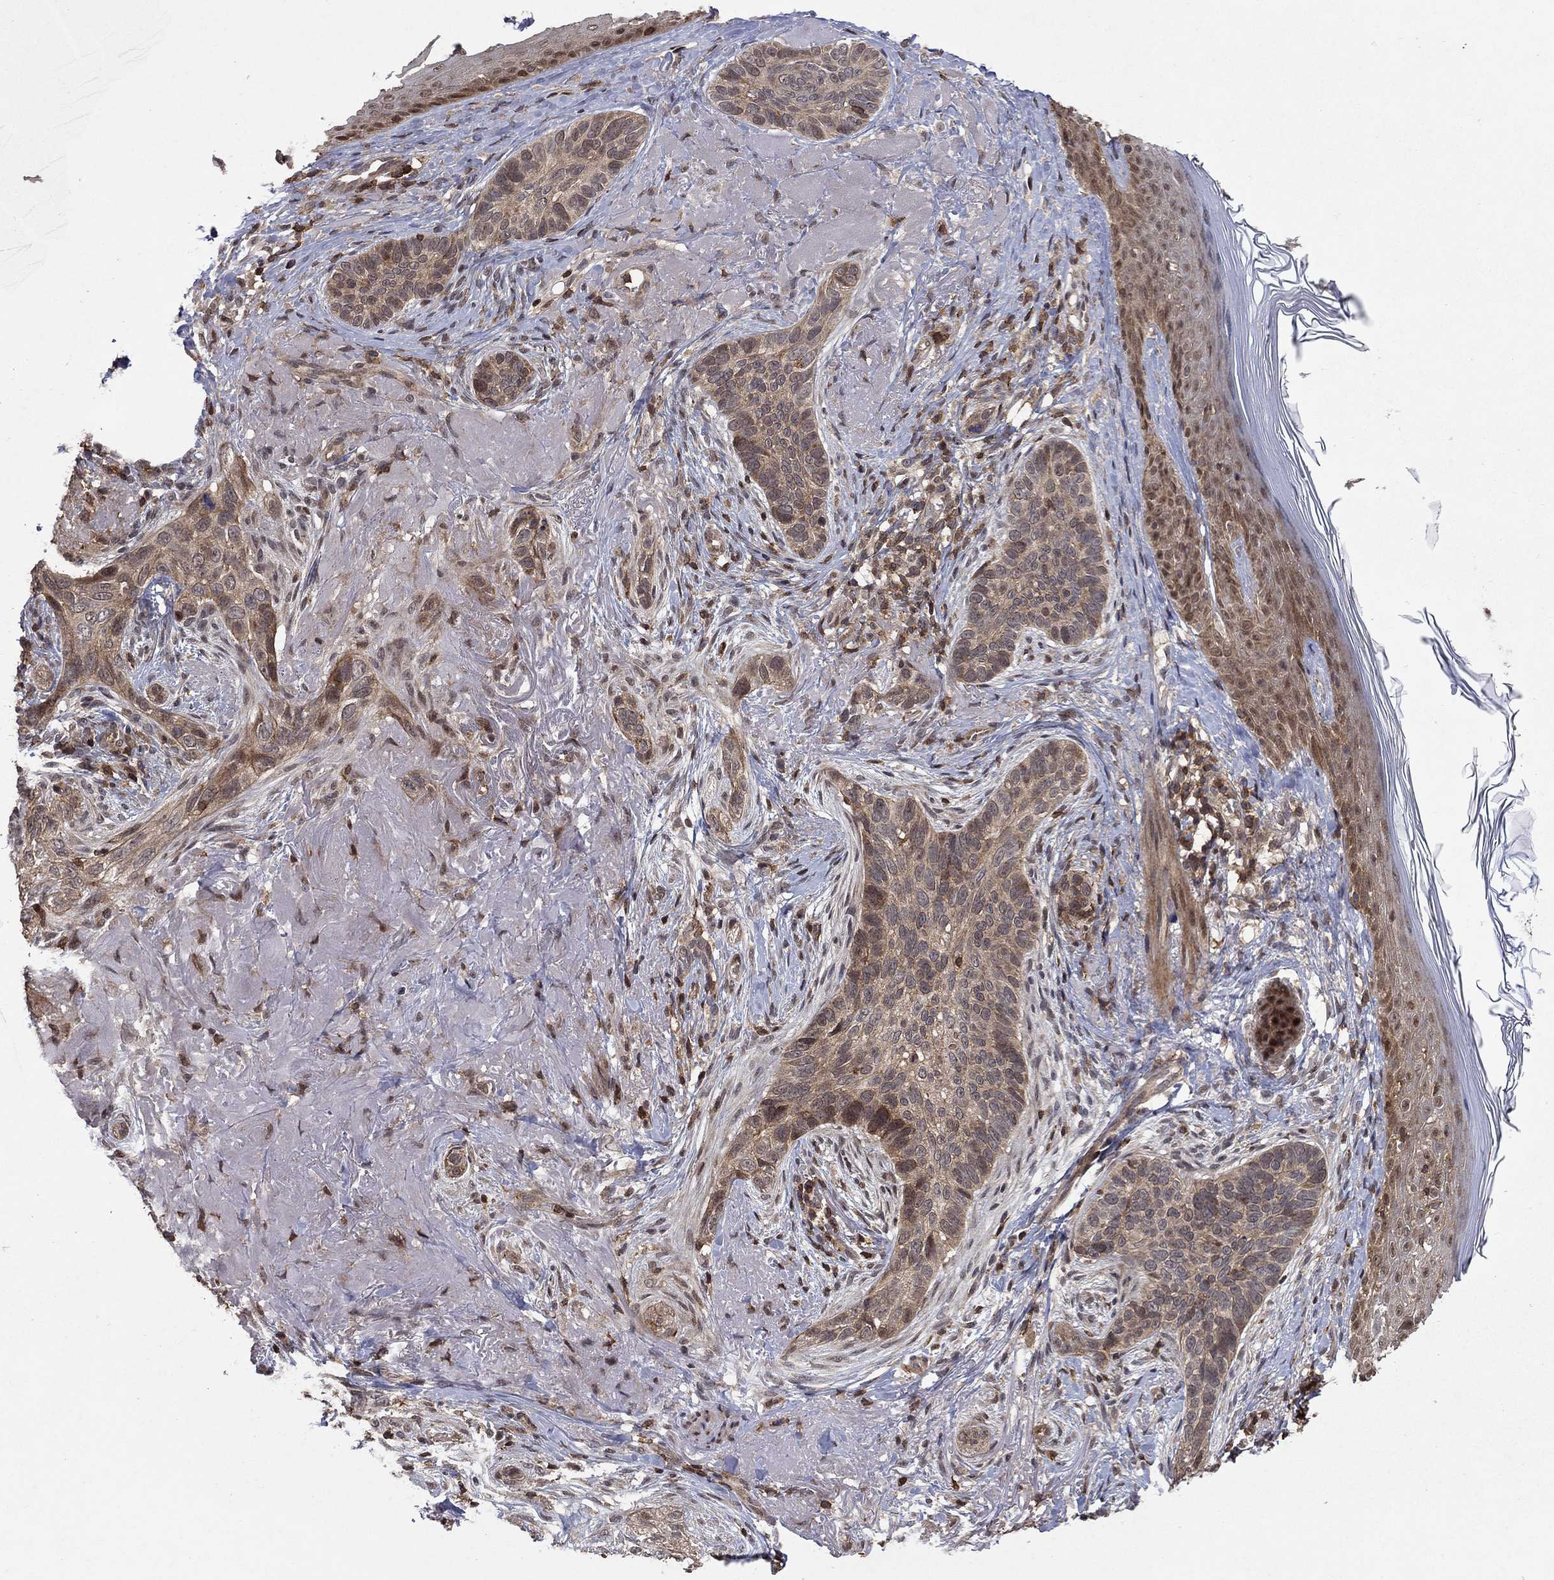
{"staining": {"intensity": "weak", "quantity": ">75%", "location": "cytoplasmic/membranous"}, "tissue": "skin cancer", "cell_type": "Tumor cells", "image_type": "cancer", "snomed": [{"axis": "morphology", "description": "Basal cell carcinoma"}, {"axis": "topography", "description": "Skin"}], "caption": "Immunohistochemical staining of skin cancer reveals low levels of weak cytoplasmic/membranous protein positivity in about >75% of tumor cells. (Brightfield microscopy of DAB IHC at high magnification).", "gene": "CCDC66", "patient": {"sex": "male", "age": 91}}